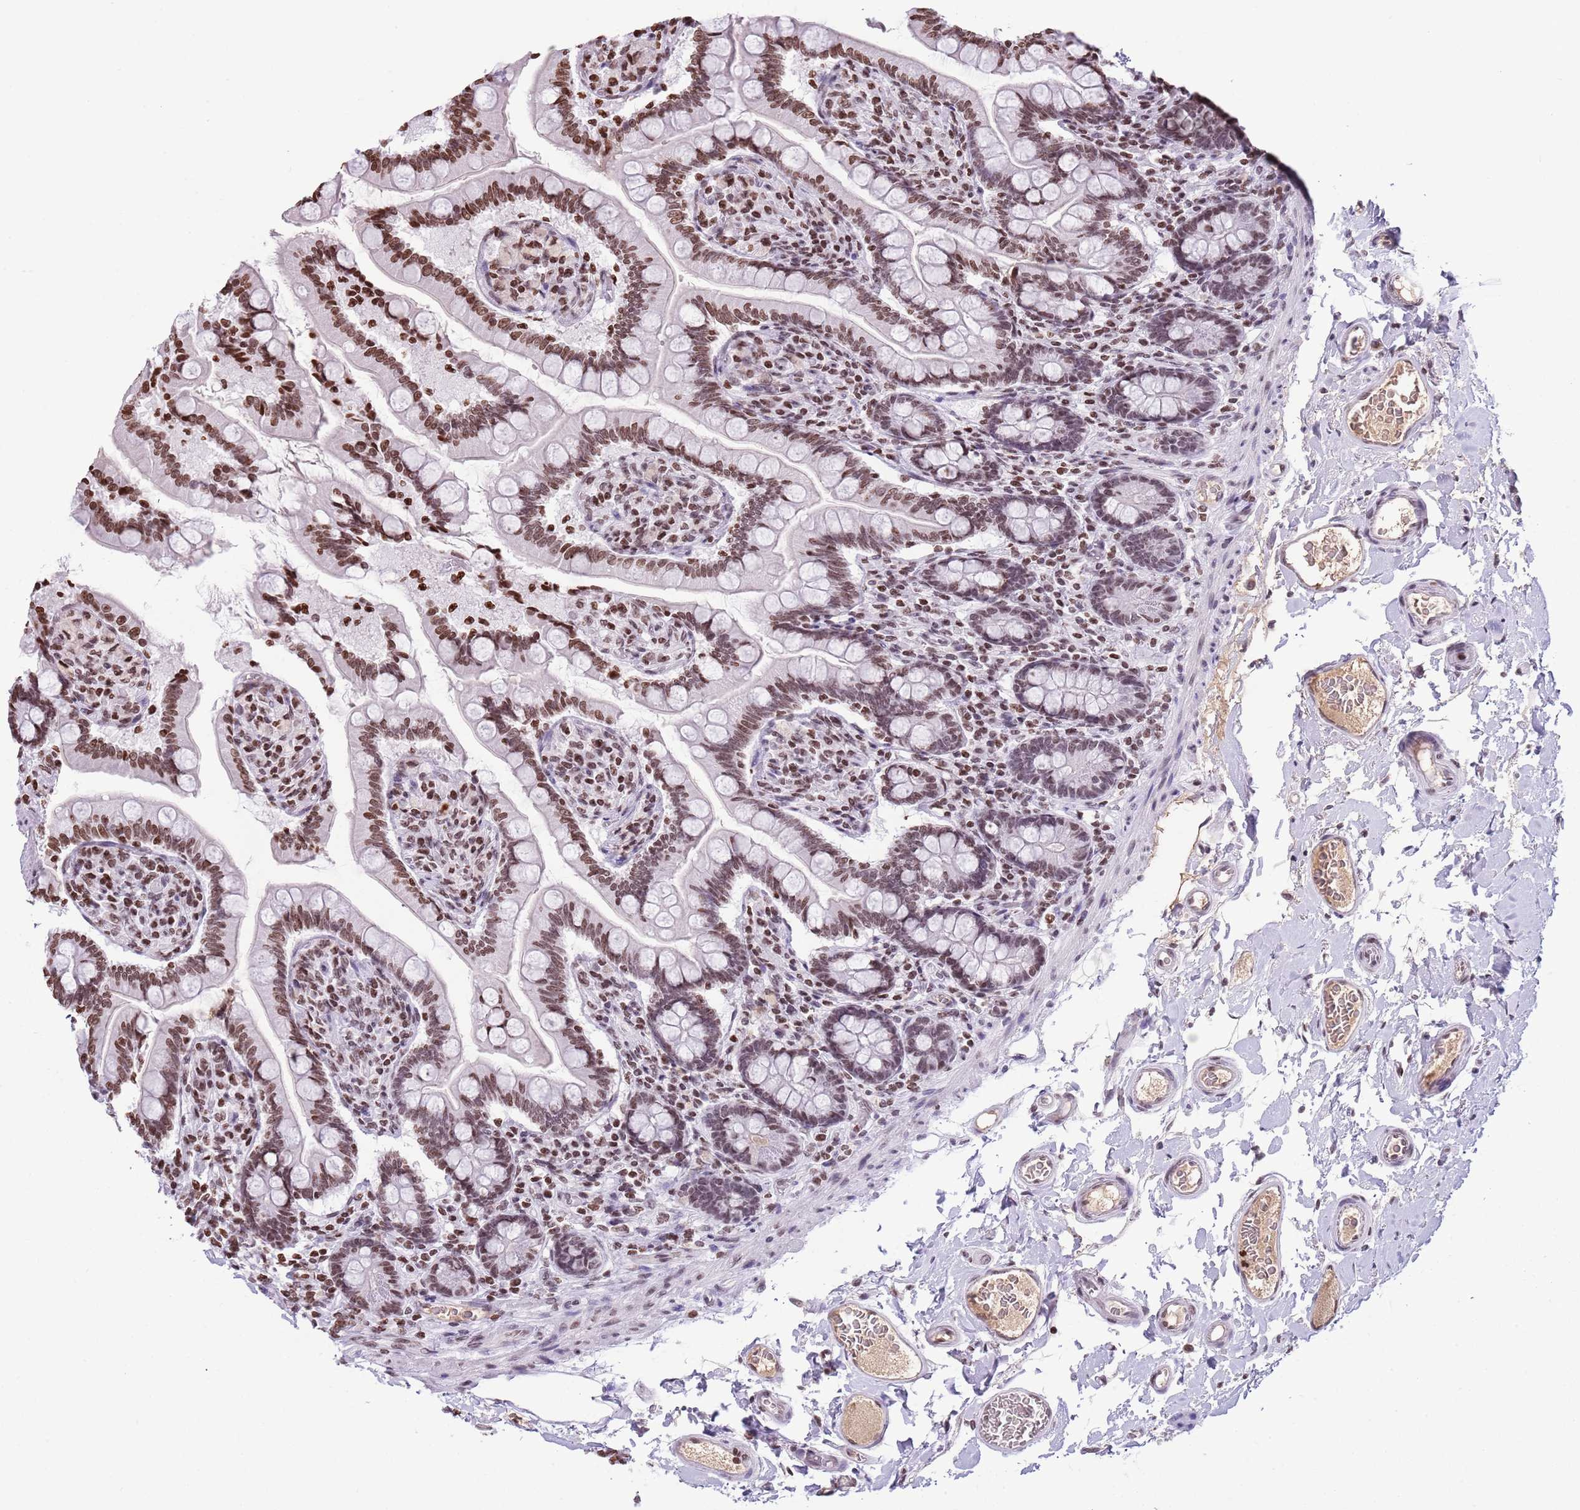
{"staining": {"intensity": "moderate", "quantity": ">75%", "location": "nuclear"}, "tissue": "small intestine", "cell_type": "Glandular cells", "image_type": "normal", "snomed": [{"axis": "morphology", "description": "Normal tissue, NOS"}, {"axis": "topography", "description": "Small intestine"}], "caption": "A brown stain labels moderate nuclear positivity of a protein in glandular cells of unremarkable small intestine. The protein is stained brown, and the nuclei are stained in blue (DAB (3,3'-diaminobenzidine) IHC with brightfield microscopy, high magnification).", "gene": "KPNA3", "patient": {"sex": "female", "age": 64}}